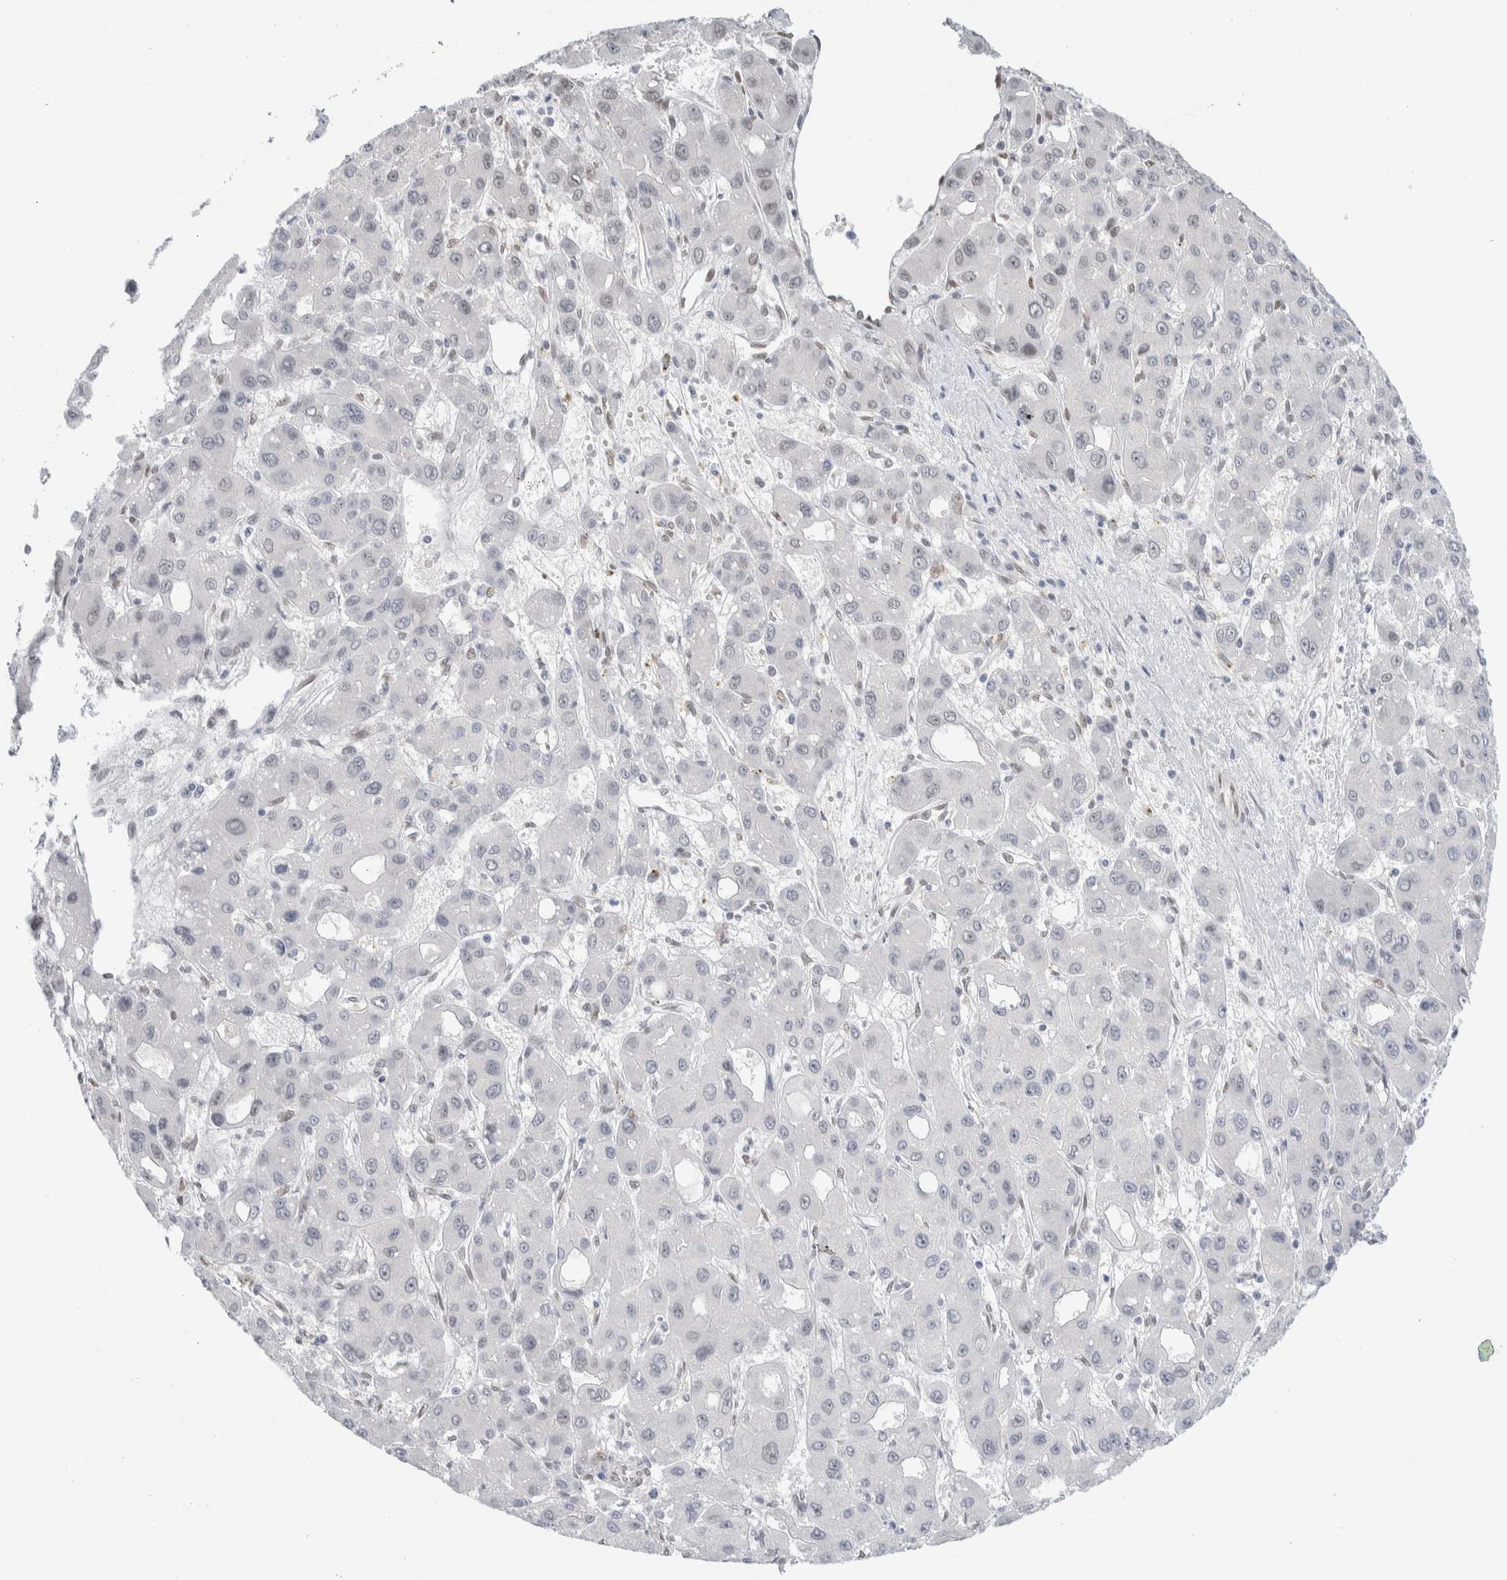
{"staining": {"intensity": "negative", "quantity": "none", "location": "none"}, "tissue": "liver cancer", "cell_type": "Tumor cells", "image_type": "cancer", "snomed": [{"axis": "morphology", "description": "Carcinoma, Hepatocellular, NOS"}, {"axis": "topography", "description": "Liver"}], "caption": "There is no significant staining in tumor cells of hepatocellular carcinoma (liver). (DAB immunohistochemistry (IHC) visualized using brightfield microscopy, high magnification).", "gene": "PRMT1", "patient": {"sex": "male", "age": 55}}